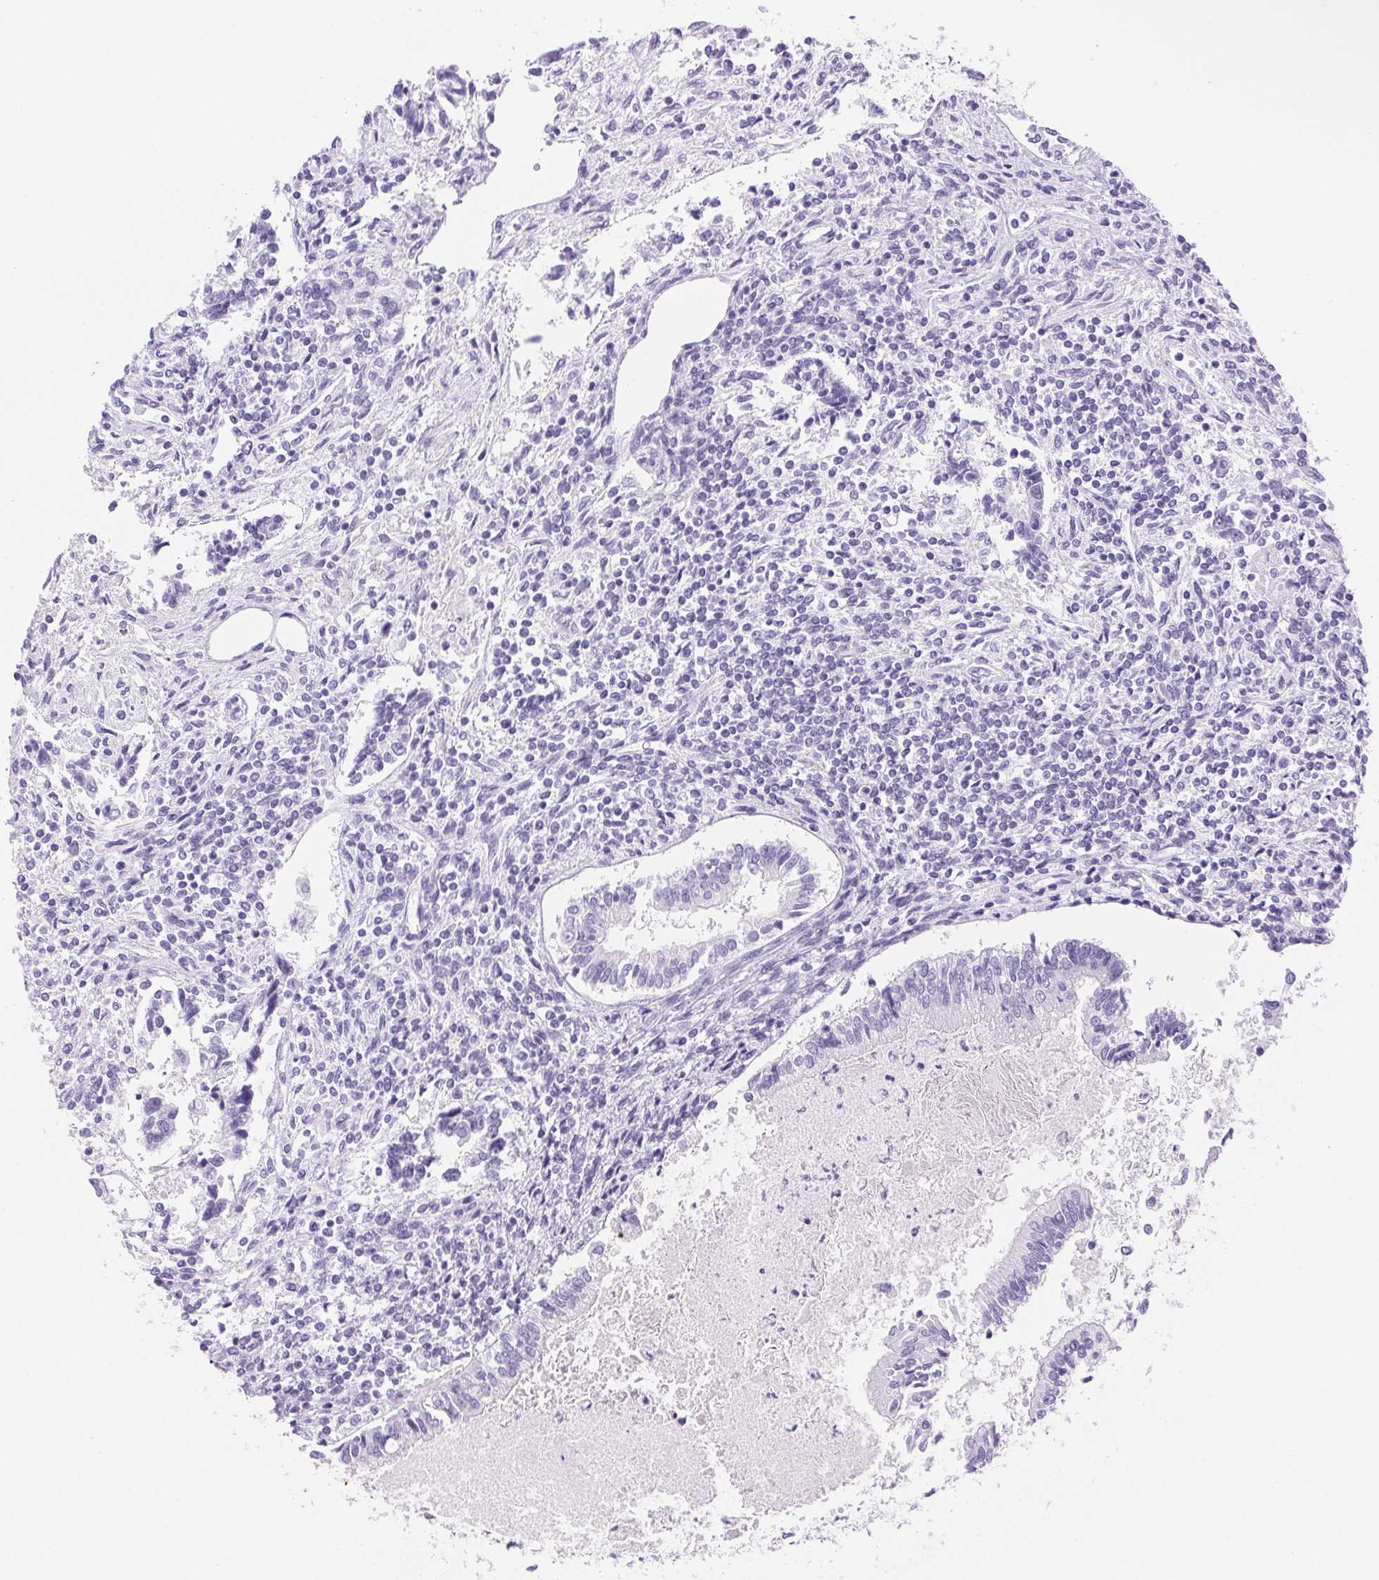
{"staining": {"intensity": "negative", "quantity": "none", "location": "none"}, "tissue": "testis cancer", "cell_type": "Tumor cells", "image_type": "cancer", "snomed": [{"axis": "morphology", "description": "Carcinoma, Embryonal, NOS"}, {"axis": "topography", "description": "Testis"}], "caption": "IHC of testis cancer reveals no positivity in tumor cells.", "gene": "SERPINB3", "patient": {"sex": "male", "age": 37}}